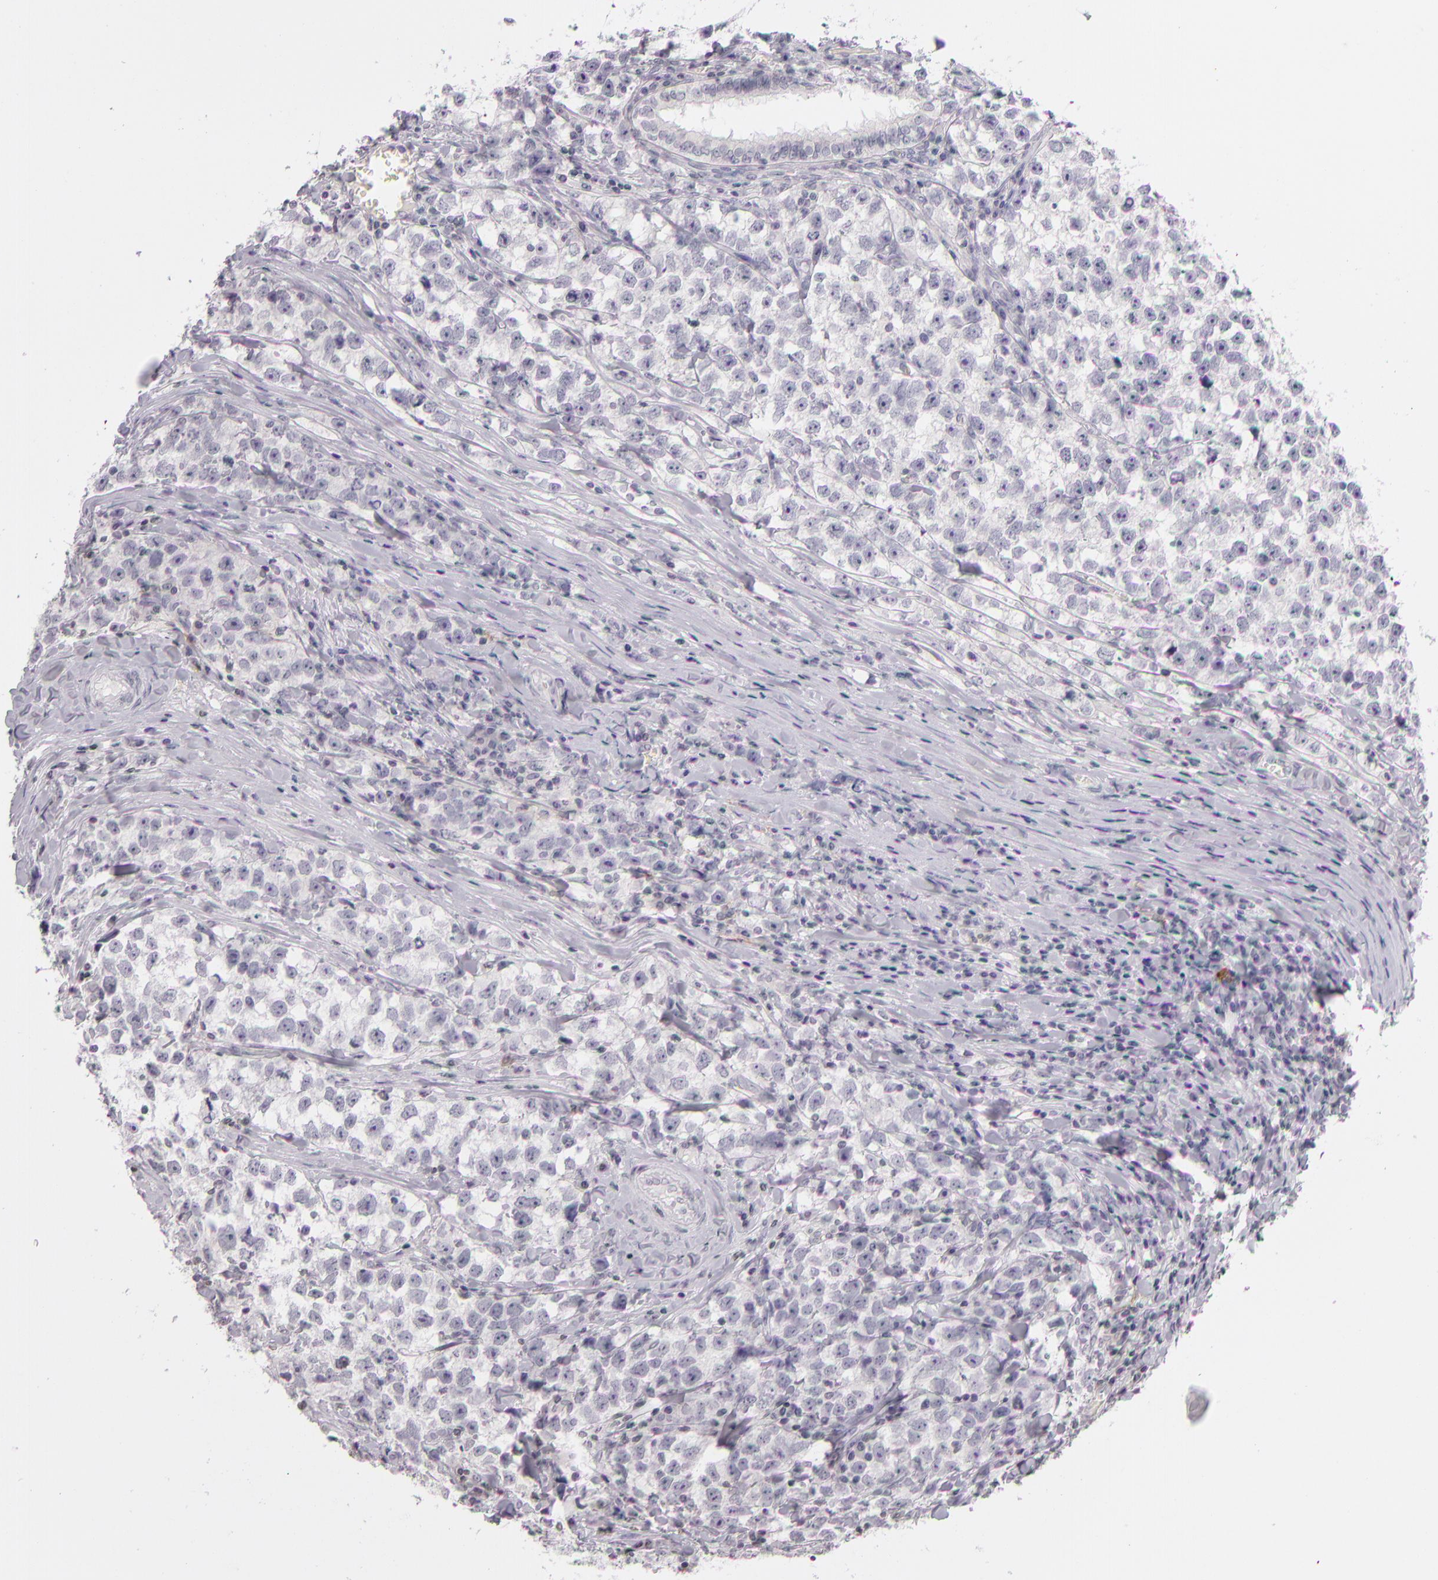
{"staining": {"intensity": "negative", "quantity": "none", "location": "none"}, "tissue": "testis cancer", "cell_type": "Tumor cells", "image_type": "cancer", "snomed": [{"axis": "morphology", "description": "Seminoma, NOS"}, {"axis": "morphology", "description": "Carcinoma, Embryonal, NOS"}, {"axis": "topography", "description": "Testis"}], "caption": "DAB immunohistochemical staining of testis cancer (embryonal carcinoma) exhibits no significant staining in tumor cells. (Stains: DAB IHC with hematoxylin counter stain, Microscopy: brightfield microscopy at high magnification).", "gene": "CD40", "patient": {"sex": "male", "age": 30}}